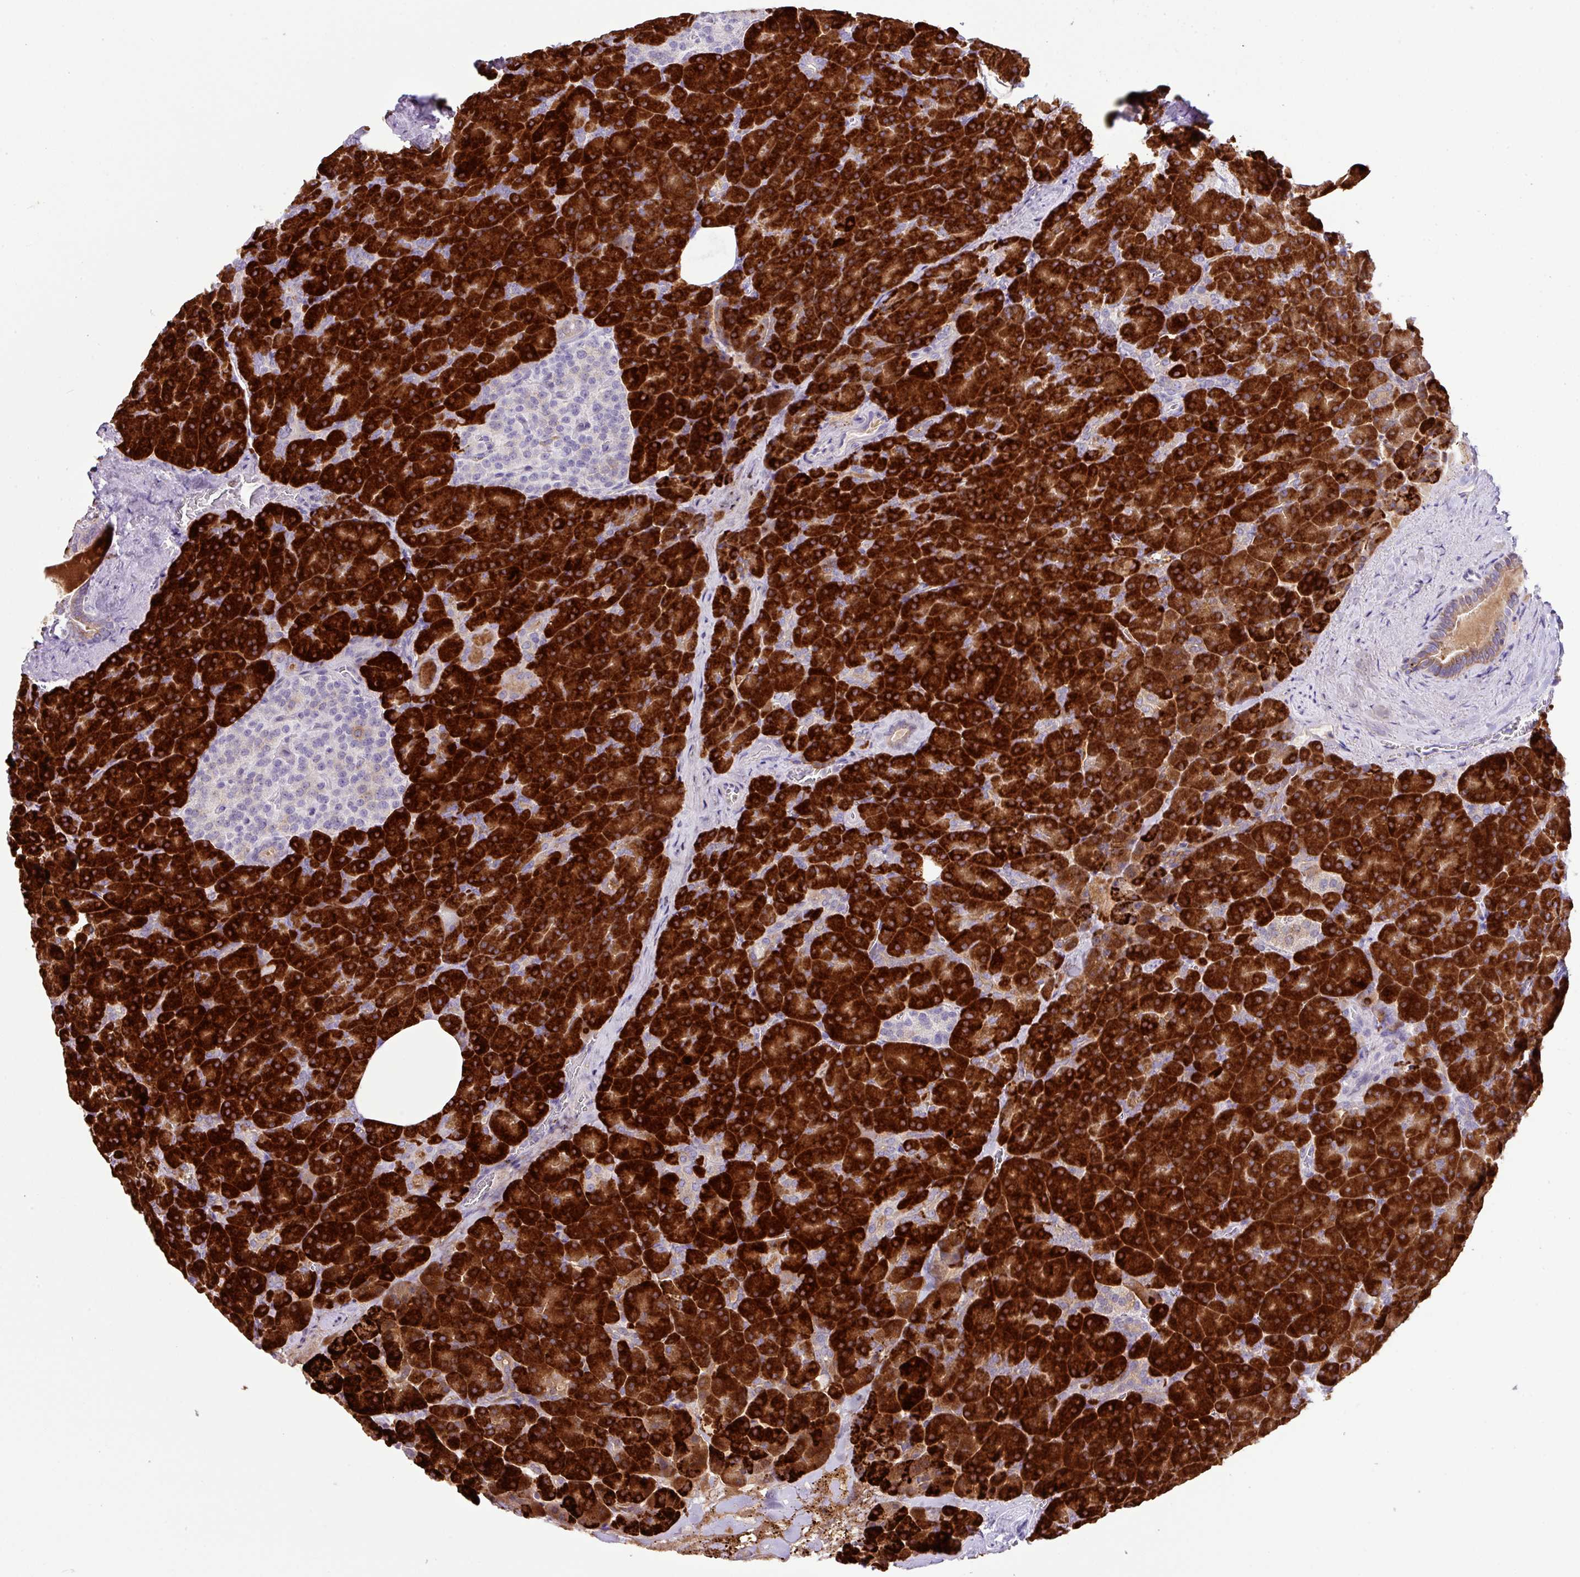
{"staining": {"intensity": "strong", "quantity": ">75%", "location": "cytoplasmic/membranous"}, "tissue": "pancreas", "cell_type": "Exocrine glandular cells", "image_type": "normal", "snomed": [{"axis": "morphology", "description": "Normal tissue, NOS"}, {"axis": "topography", "description": "Pancreas"}], "caption": "The micrograph displays staining of benign pancreas, revealing strong cytoplasmic/membranous protein staining (brown color) within exocrine glandular cells.", "gene": "RGS21", "patient": {"sex": "female", "age": 74}}